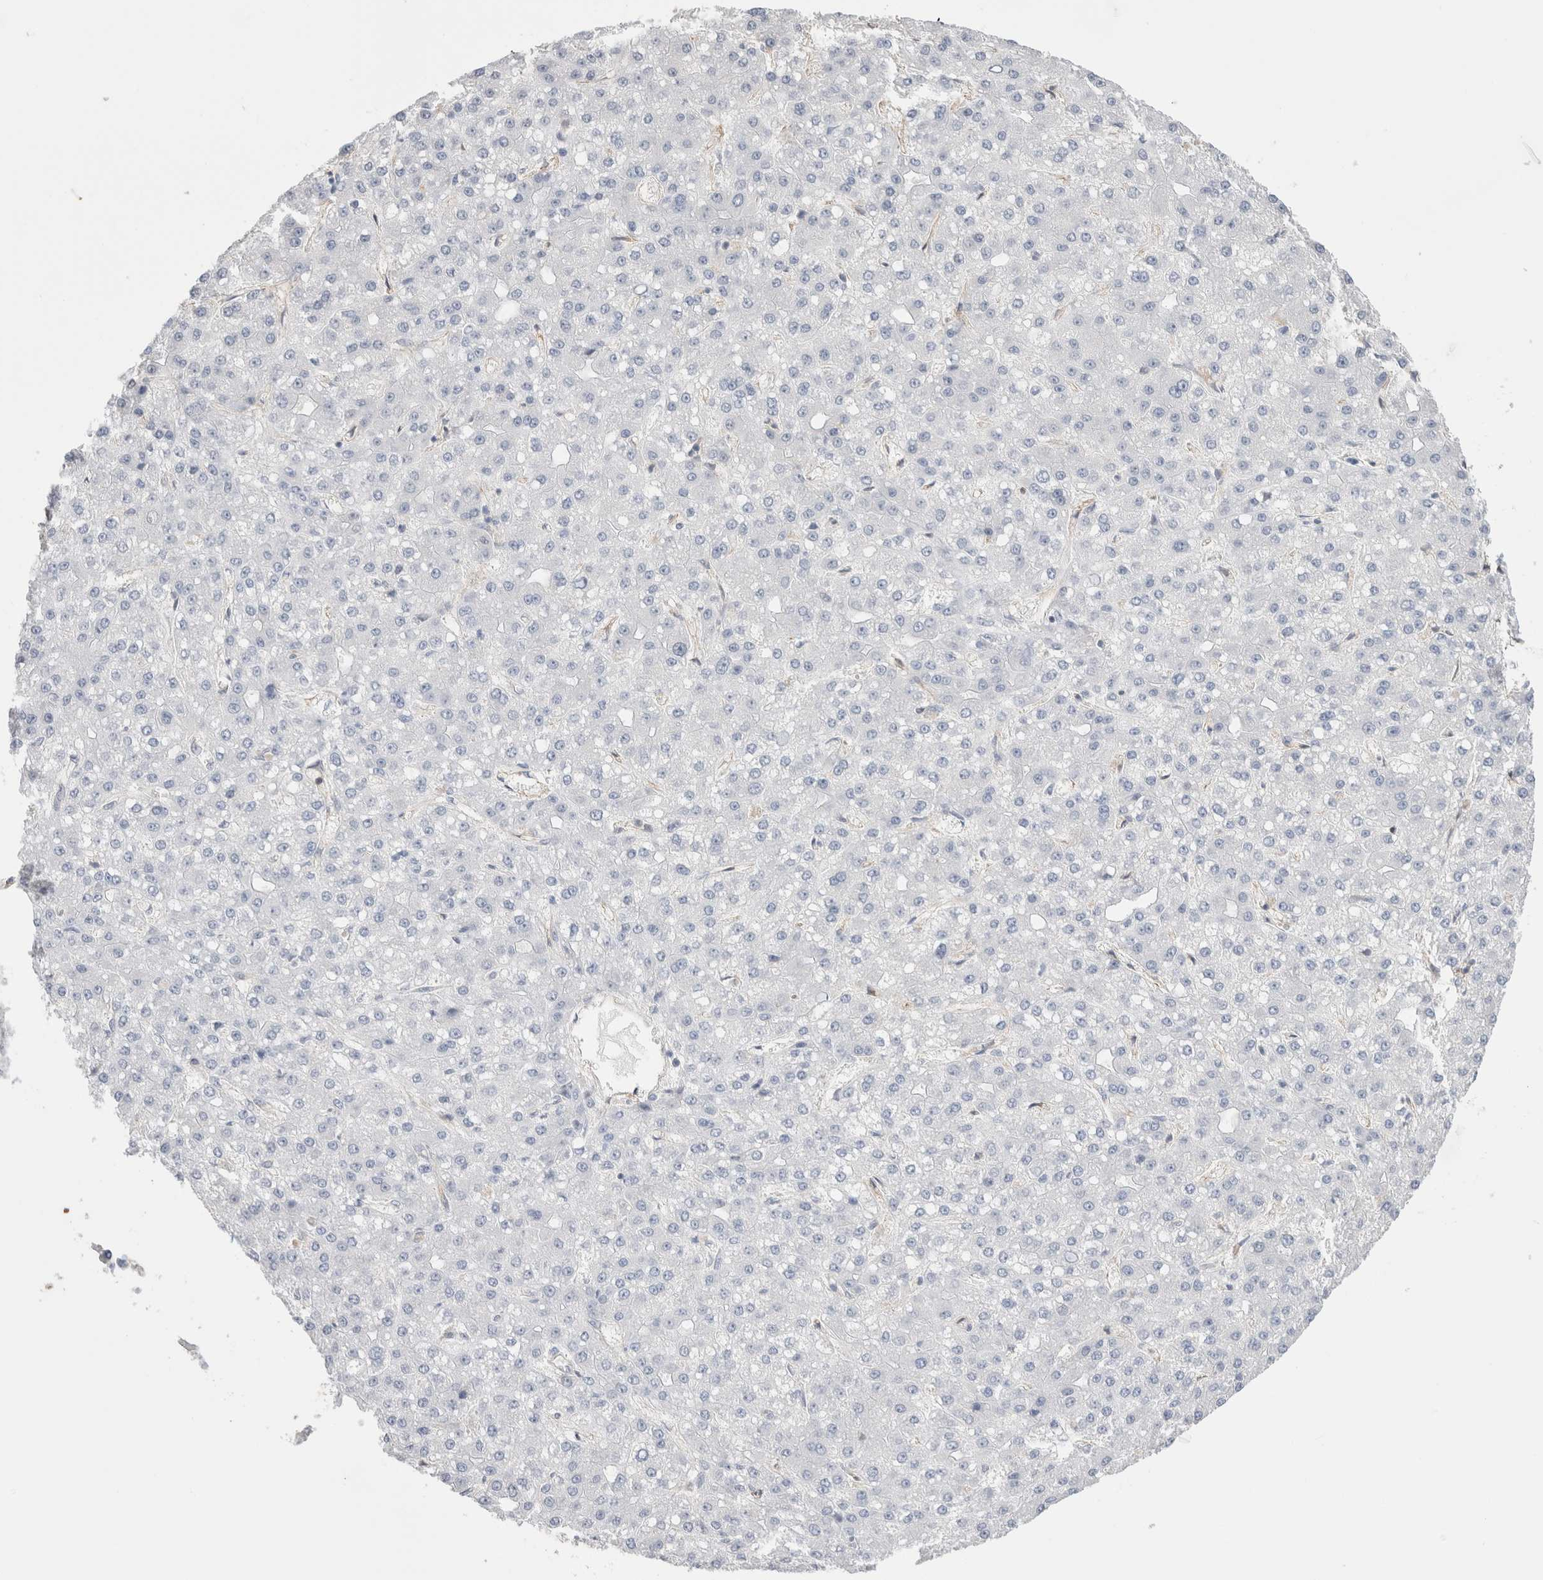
{"staining": {"intensity": "negative", "quantity": "none", "location": "none"}, "tissue": "liver cancer", "cell_type": "Tumor cells", "image_type": "cancer", "snomed": [{"axis": "morphology", "description": "Carcinoma, Hepatocellular, NOS"}, {"axis": "topography", "description": "Liver"}], "caption": "The immunohistochemistry (IHC) image has no significant positivity in tumor cells of liver cancer (hepatocellular carcinoma) tissue.", "gene": "CAPN2", "patient": {"sex": "male", "age": 67}}